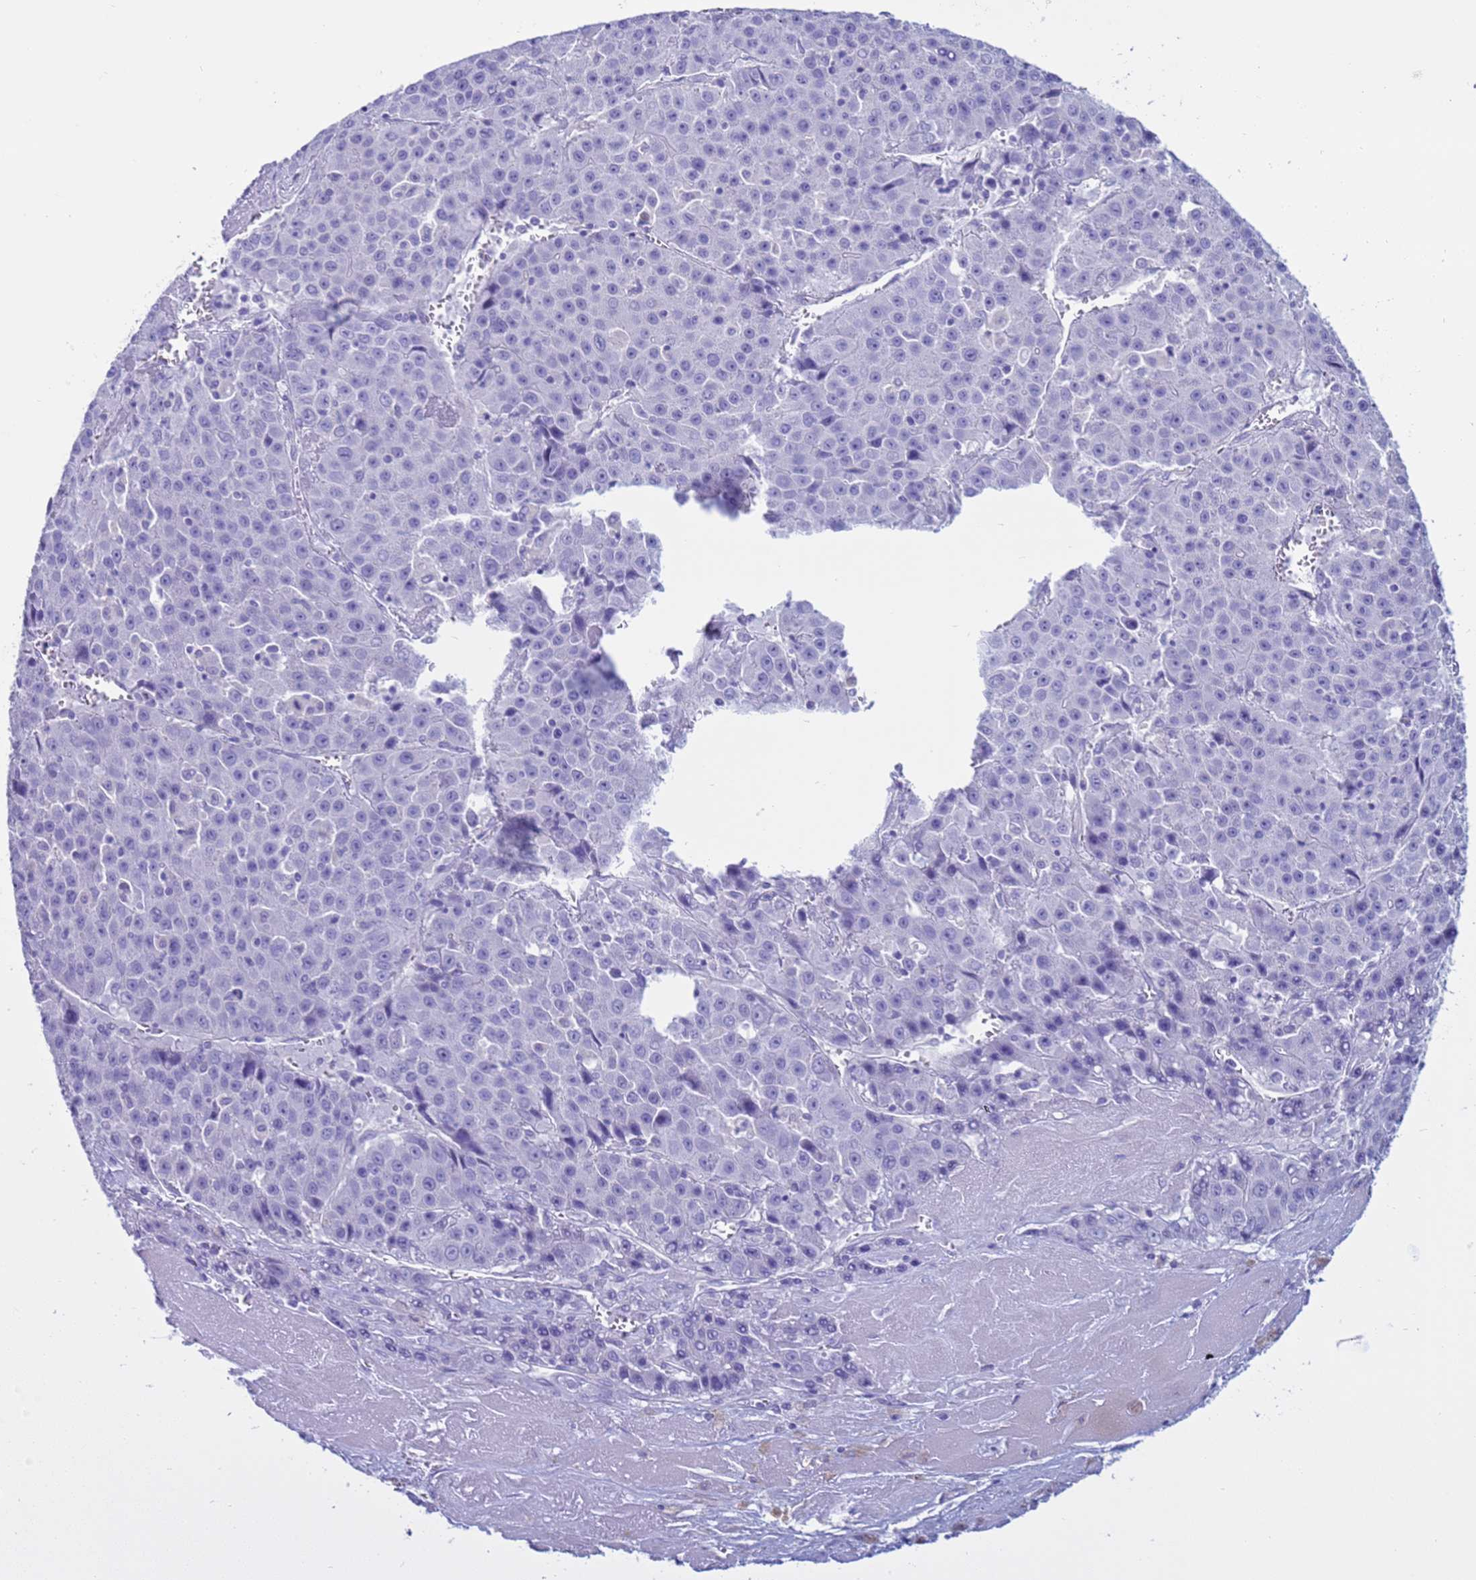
{"staining": {"intensity": "negative", "quantity": "none", "location": "none"}, "tissue": "liver cancer", "cell_type": "Tumor cells", "image_type": "cancer", "snomed": [{"axis": "morphology", "description": "Carcinoma, Hepatocellular, NOS"}, {"axis": "topography", "description": "Liver"}], "caption": "Immunohistochemistry (IHC) histopathology image of neoplastic tissue: liver hepatocellular carcinoma stained with DAB (3,3'-diaminobenzidine) displays no significant protein positivity in tumor cells. (DAB (3,3'-diaminobenzidine) immunohistochemistry (IHC) with hematoxylin counter stain).", "gene": "CST4", "patient": {"sex": "female", "age": 53}}